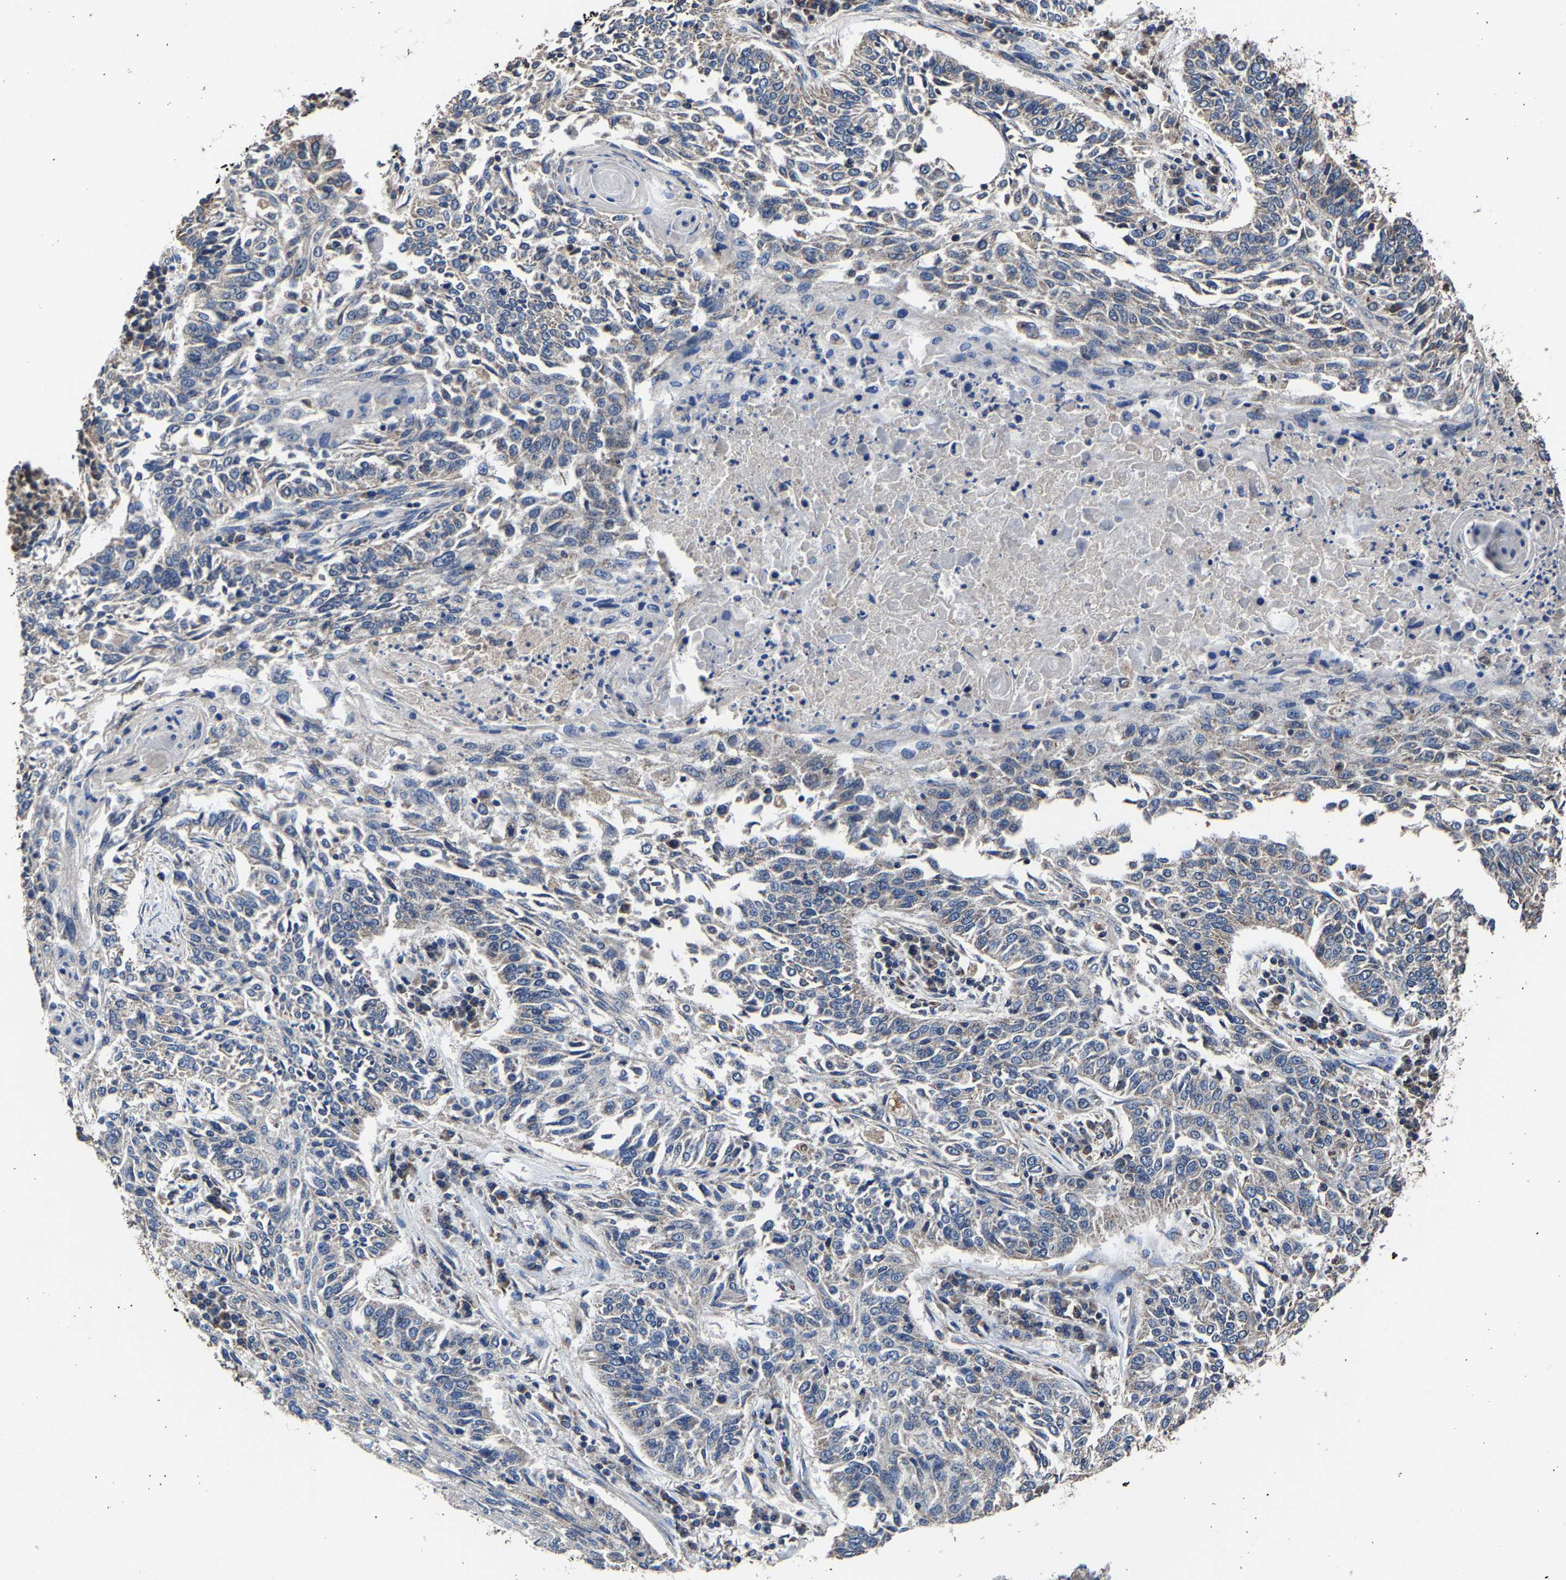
{"staining": {"intensity": "weak", "quantity": "<25%", "location": "cytoplasmic/membranous"}, "tissue": "lung cancer", "cell_type": "Tumor cells", "image_type": "cancer", "snomed": [{"axis": "morphology", "description": "Normal tissue, NOS"}, {"axis": "morphology", "description": "Squamous cell carcinoma, NOS"}, {"axis": "topography", "description": "Cartilage tissue"}, {"axis": "topography", "description": "Bronchus"}, {"axis": "topography", "description": "Lung"}], "caption": "Immunohistochemistry of human lung squamous cell carcinoma demonstrates no positivity in tumor cells.", "gene": "ZCCHC7", "patient": {"sex": "female", "age": 49}}